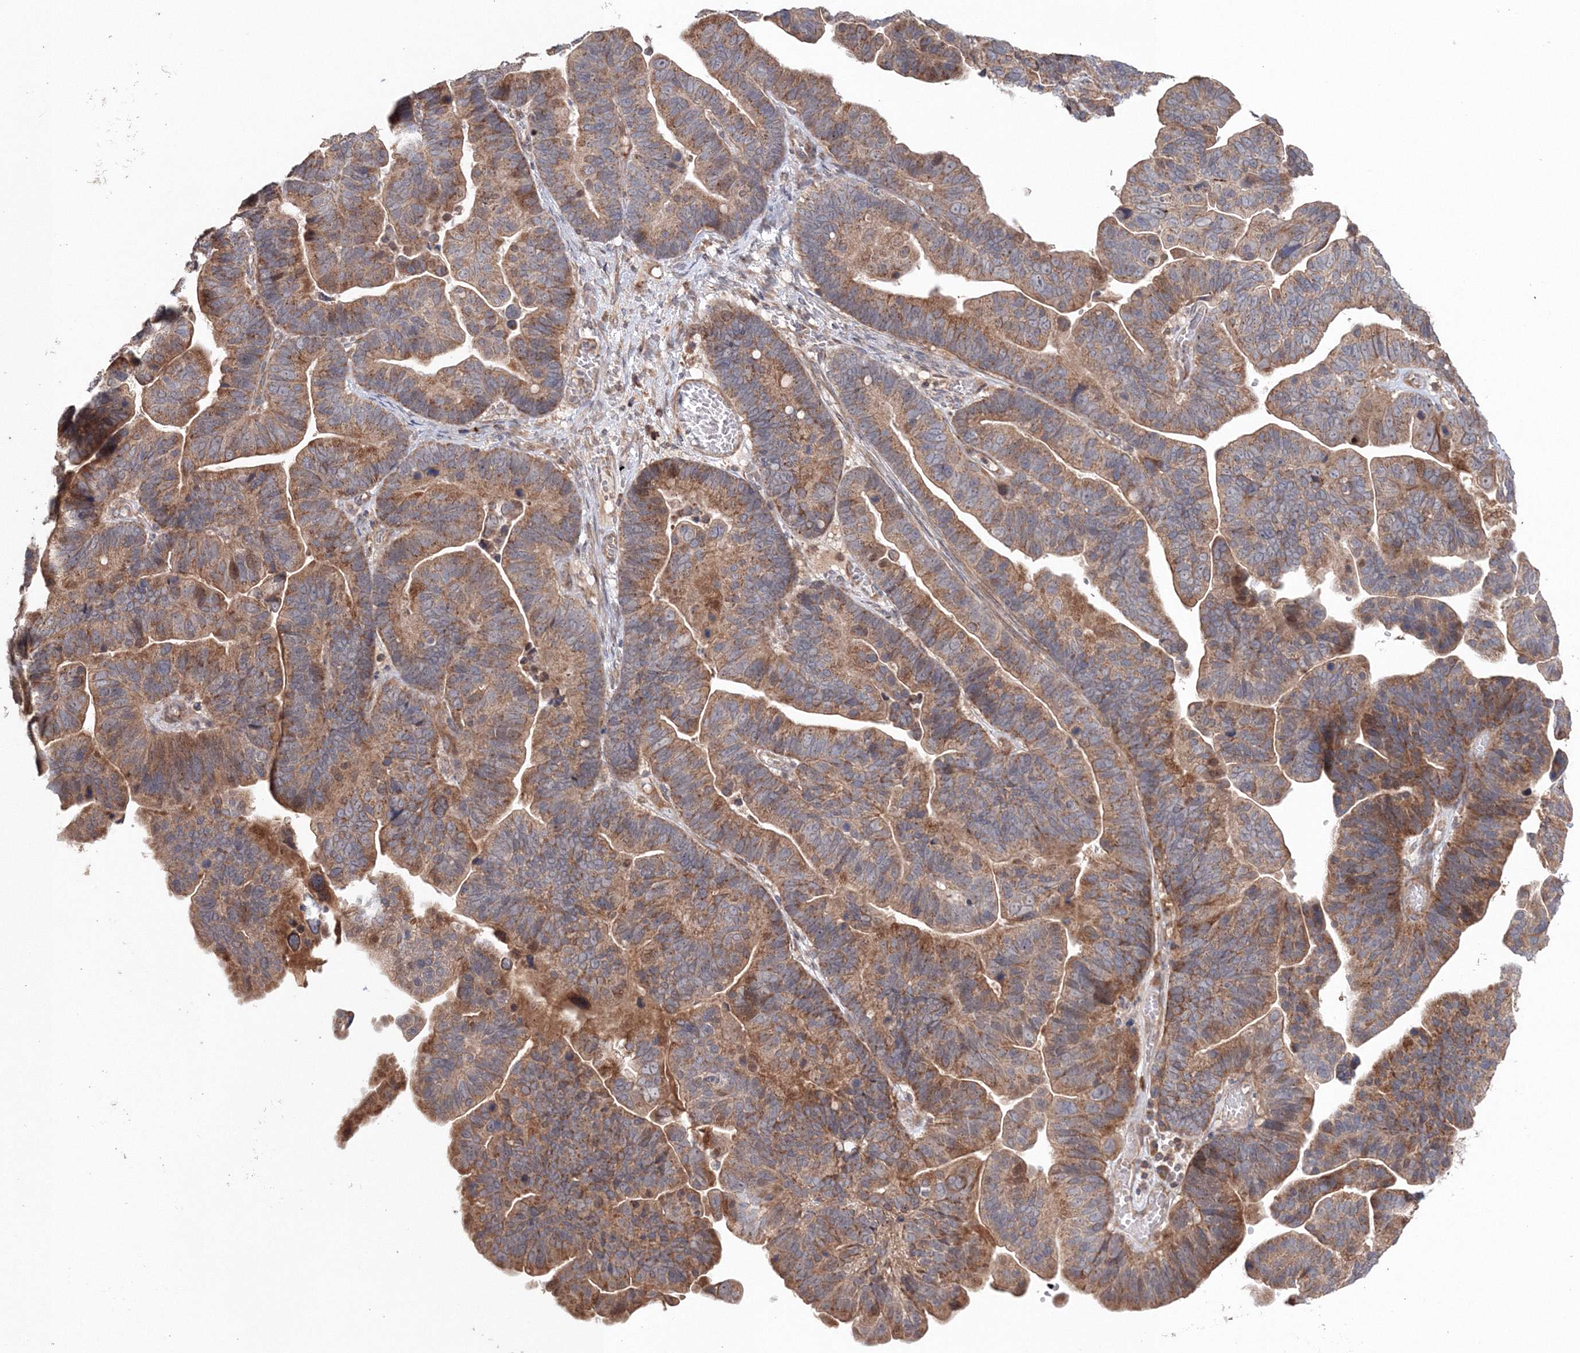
{"staining": {"intensity": "moderate", "quantity": ">75%", "location": "cytoplasmic/membranous"}, "tissue": "ovarian cancer", "cell_type": "Tumor cells", "image_type": "cancer", "snomed": [{"axis": "morphology", "description": "Cystadenocarcinoma, serous, NOS"}, {"axis": "topography", "description": "Ovary"}], "caption": "Immunohistochemistry histopathology image of neoplastic tissue: ovarian cancer stained using immunohistochemistry (IHC) reveals medium levels of moderate protein expression localized specifically in the cytoplasmic/membranous of tumor cells, appearing as a cytoplasmic/membranous brown color.", "gene": "NOA1", "patient": {"sex": "female", "age": 56}}